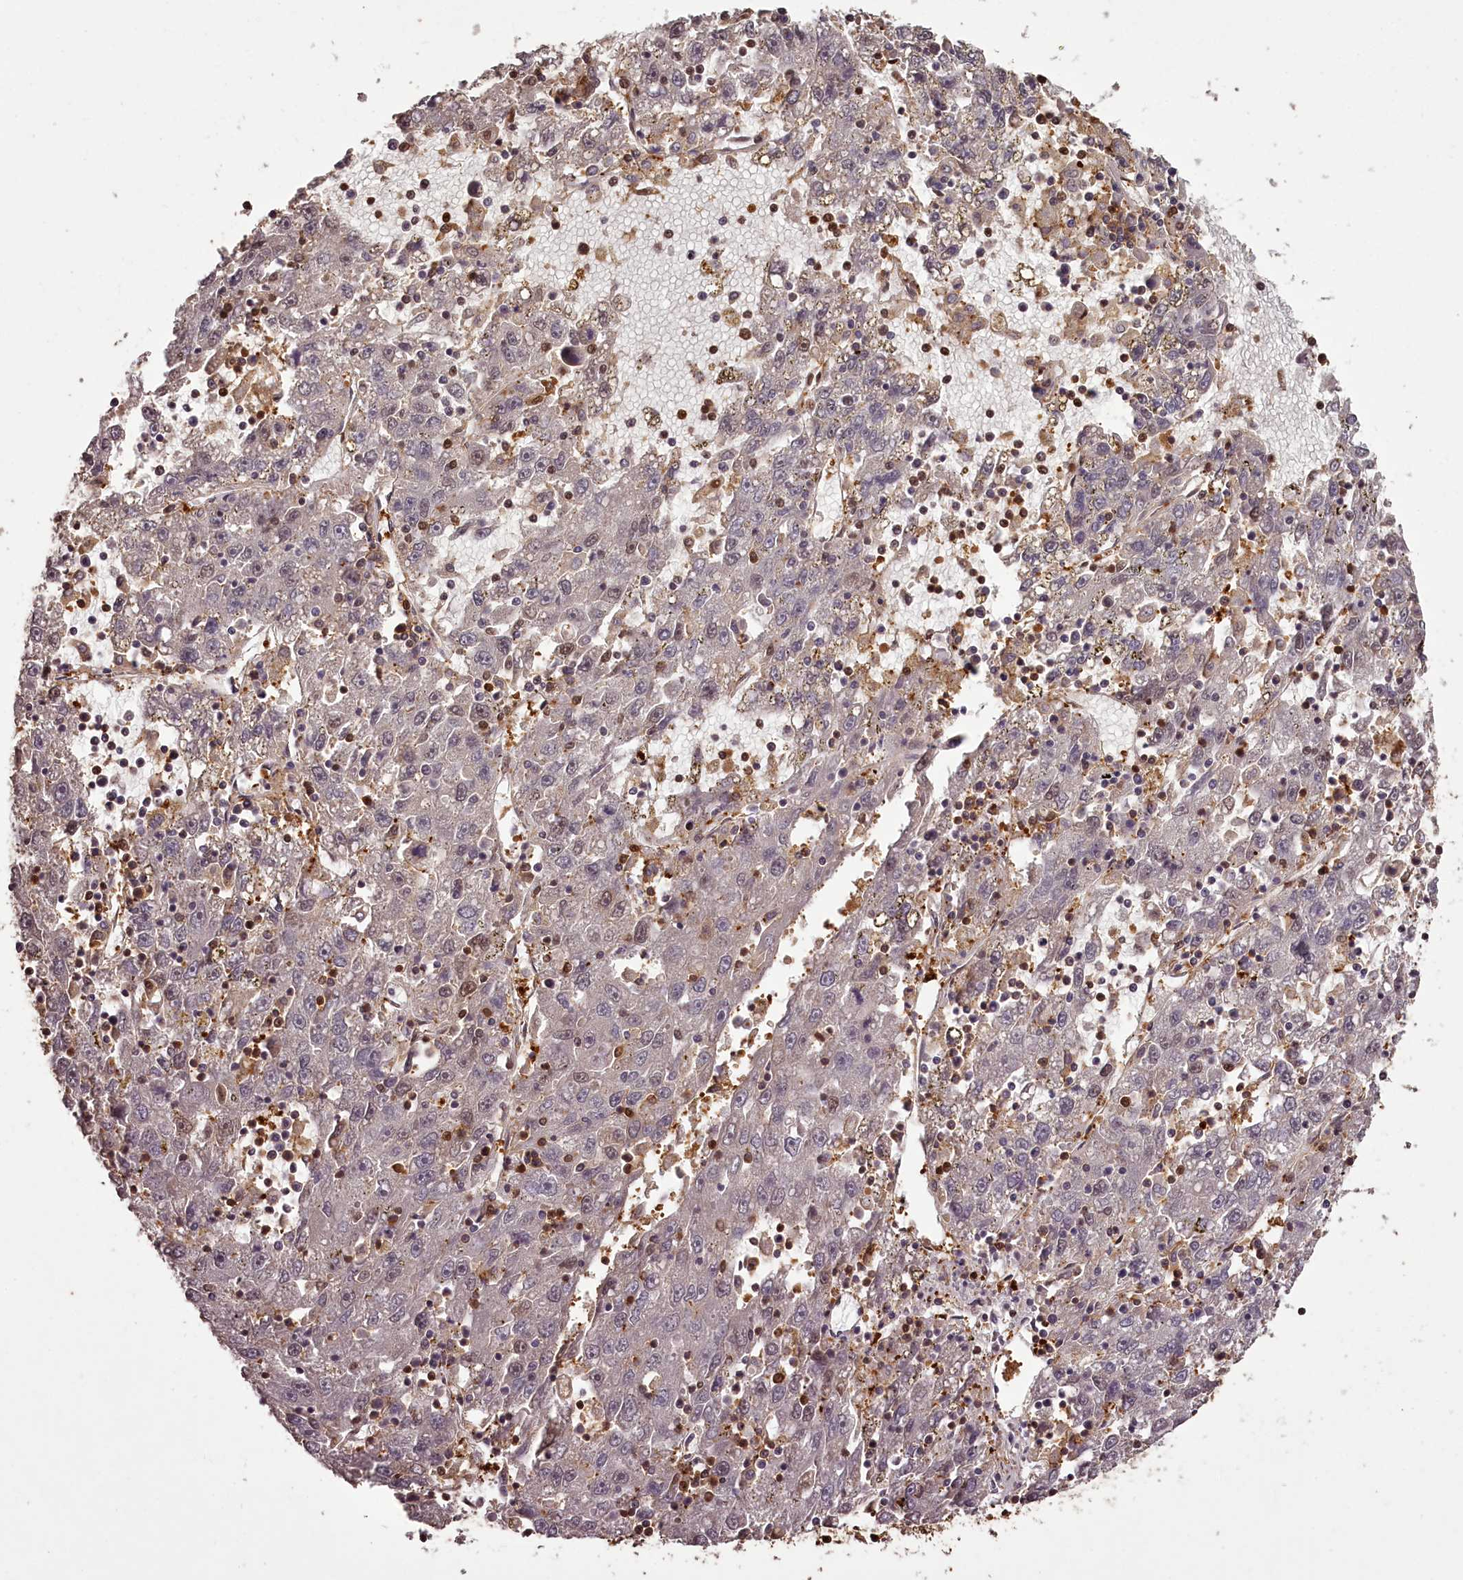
{"staining": {"intensity": "negative", "quantity": "none", "location": "none"}, "tissue": "liver cancer", "cell_type": "Tumor cells", "image_type": "cancer", "snomed": [{"axis": "morphology", "description": "Carcinoma, Hepatocellular, NOS"}, {"axis": "topography", "description": "Liver"}], "caption": "Immunohistochemistry micrograph of human liver cancer stained for a protein (brown), which displays no expression in tumor cells.", "gene": "NPRL2", "patient": {"sex": "male", "age": 49}}